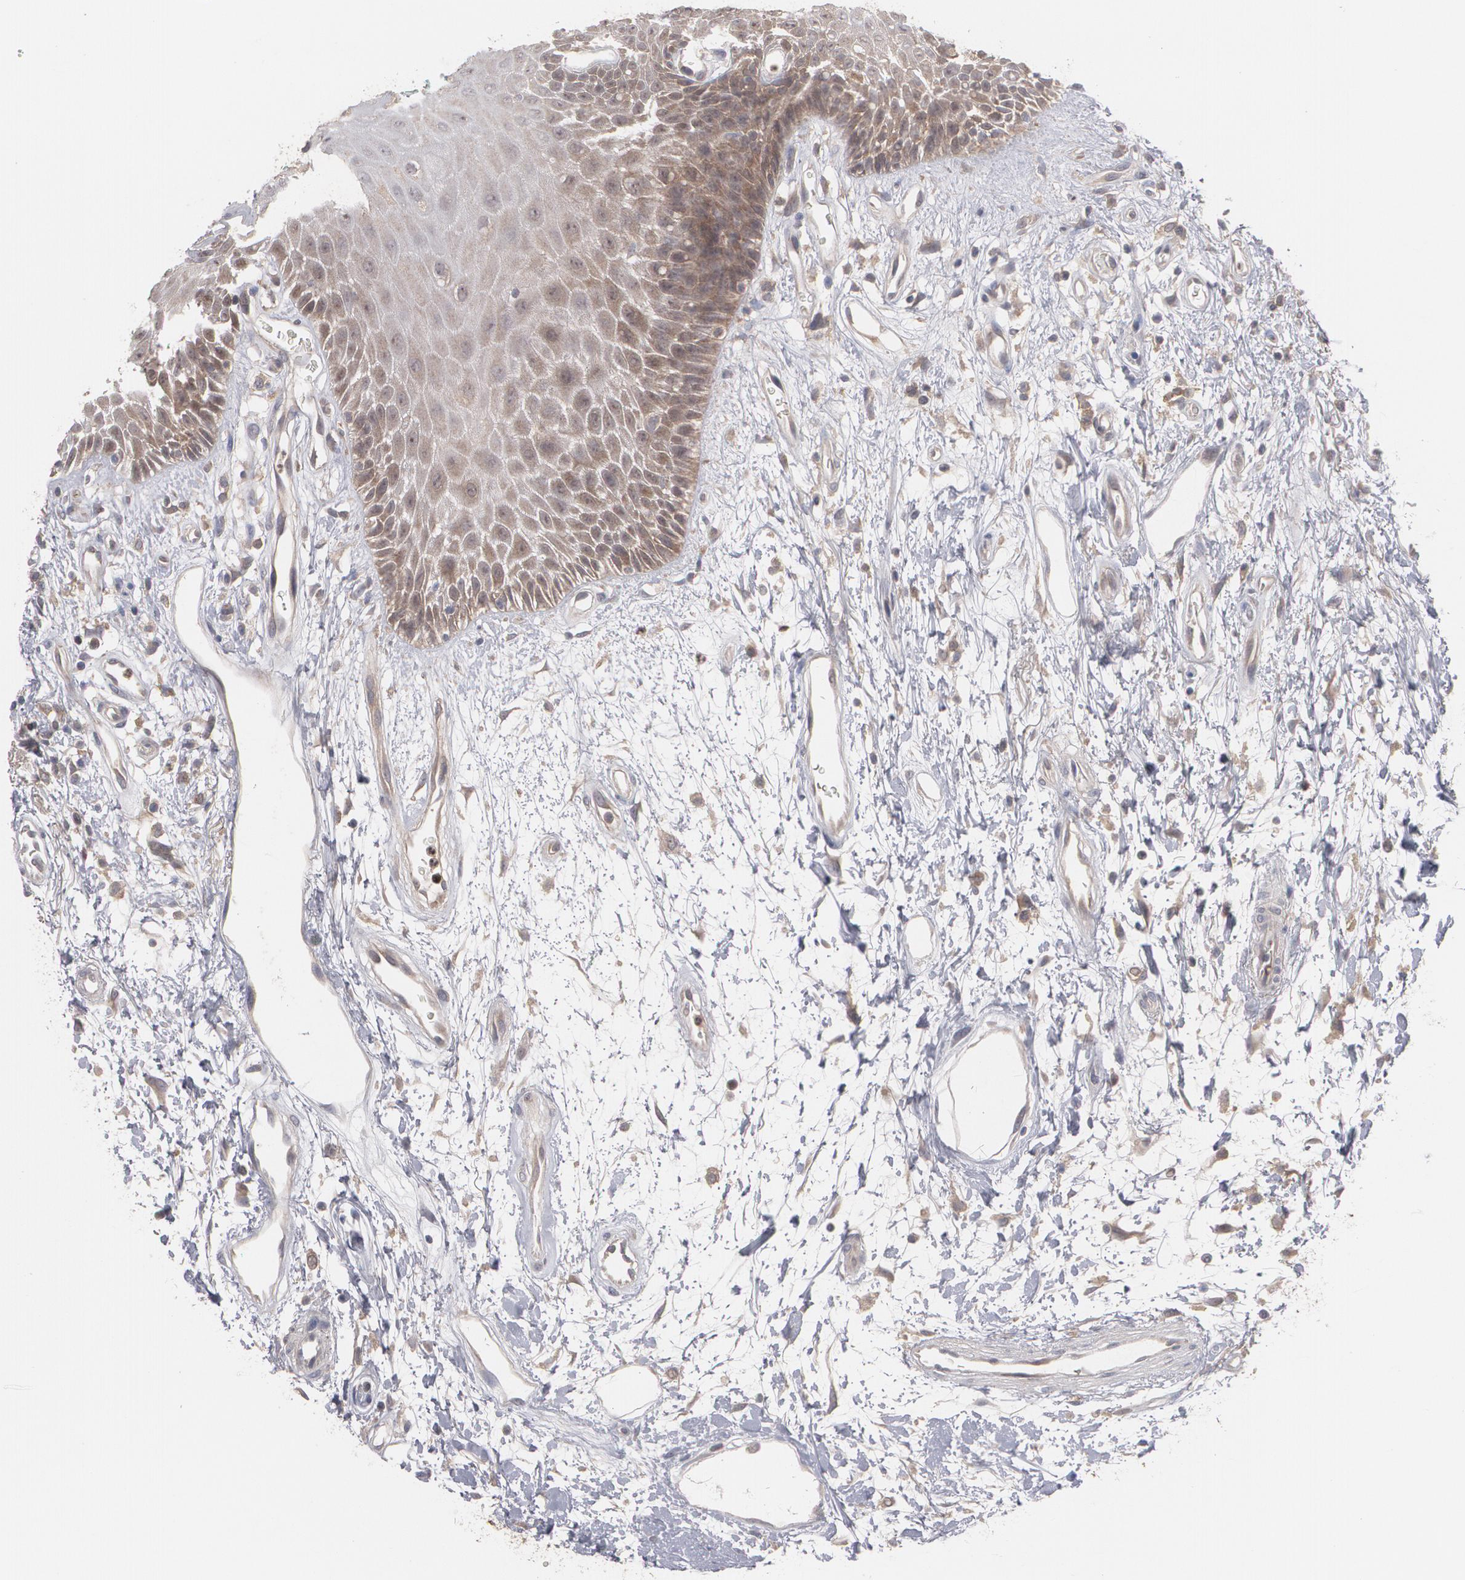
{"staining": {"intensity": "moderate", "quantity": "25%-75%", "location": "cytoplasmic/membranous"}, "tissue": "oral mucosa", "cell_type": "Squamous epithelial cells", "image_type": "normal", "snomed": [{"axis": "morphology", "description": "Normal tissue, NOS"}, {"axis": "morphology", "description": "Squamous cell carcinoma, NOS"}, {"axis": "topography", "description": "Skeletal muscle"}, {"axis": "topography", "description": "Oral tissue"}, {"axis": "topography", "description": "Head-Neck"}], "caption": "Squamous epithelial cells reveal moderate cytoplasmic/membranous positivity in about 25%-75% of cells in benign oral mucosa.", "gene": "HTT", "patient": {"sex": "female", "age": 84}}